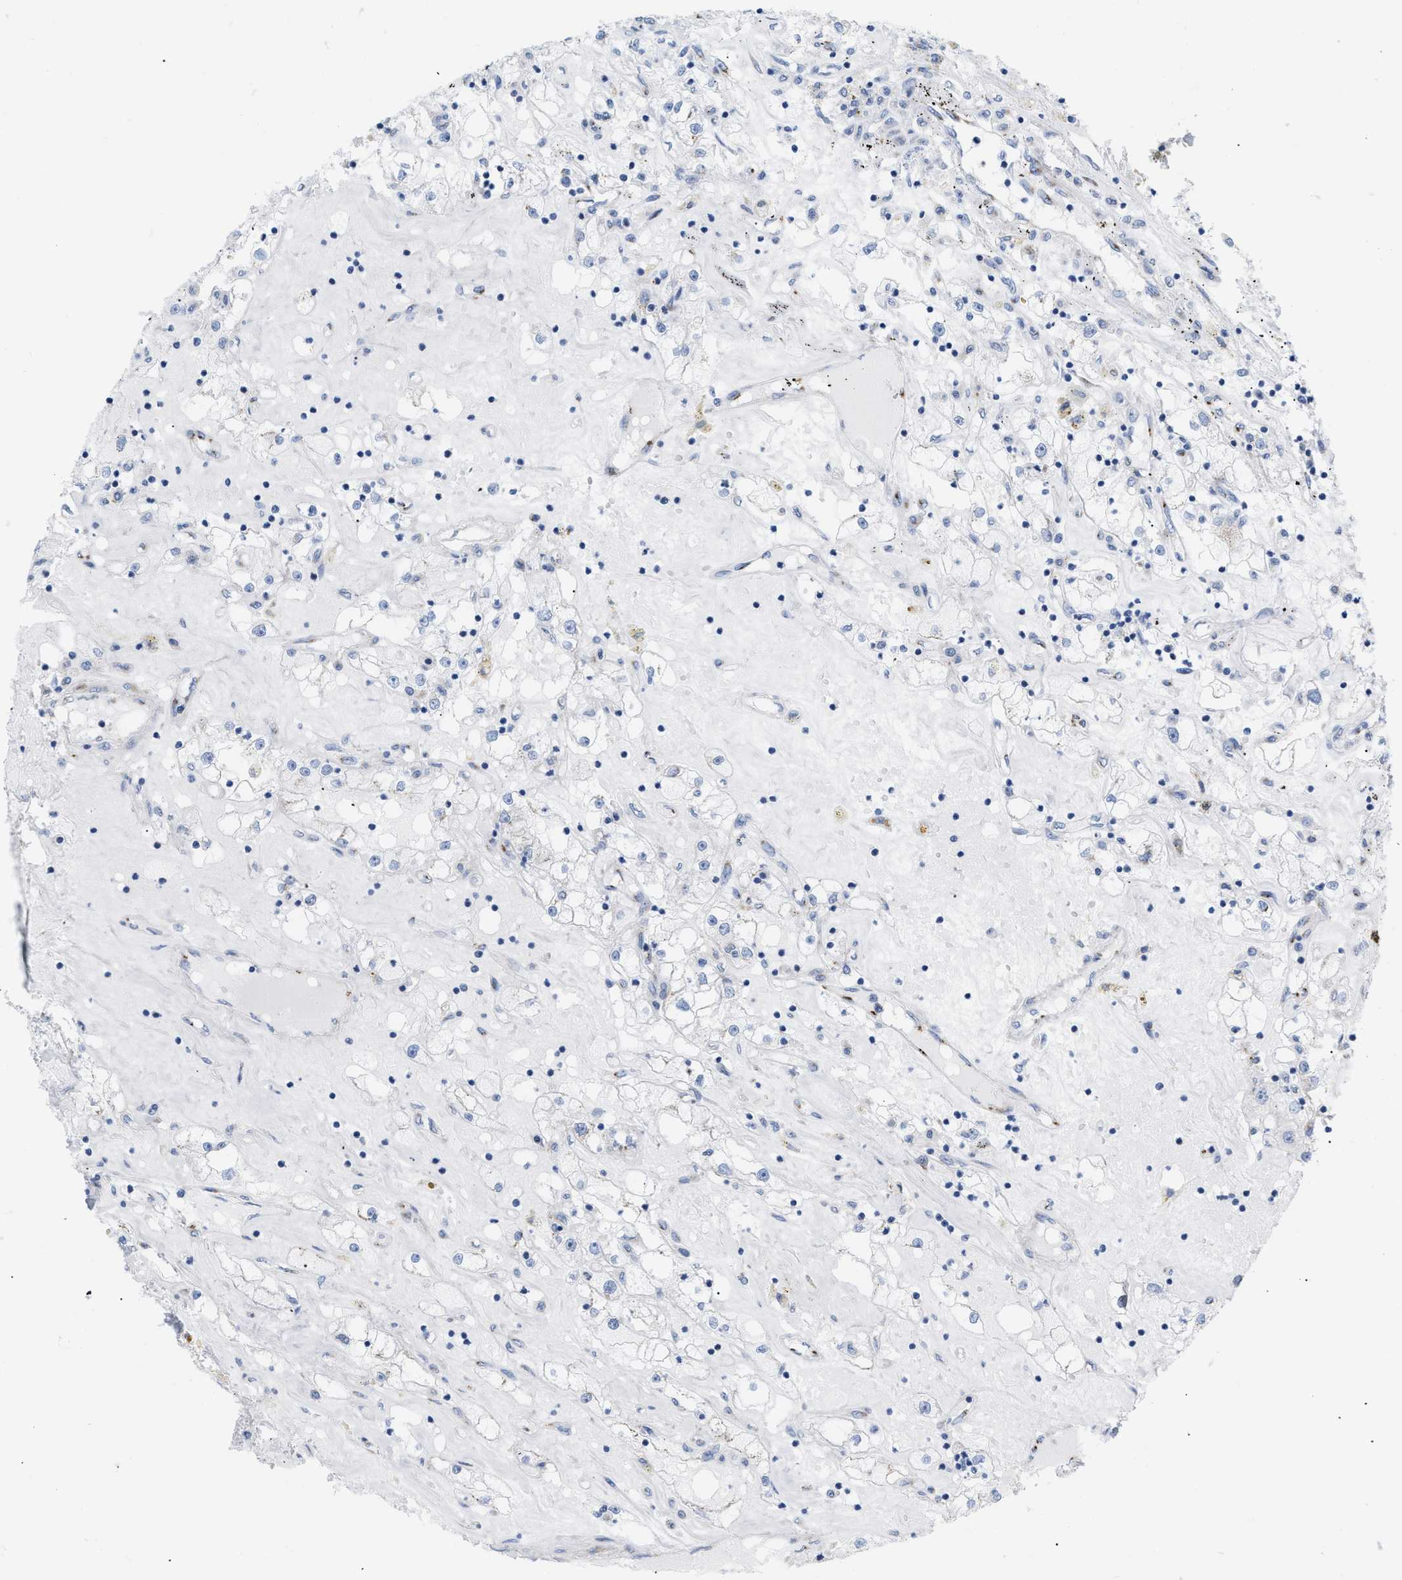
{"staining": {"intensity": "negative", "quantity": "none", "location": "none"}, "tissue": "renal cancer", "cell_type": "Tumor cells", "image_type": "cancer", "snomed": [{"axis": "morphology", "description": "Adenocarcinoma, NOS"}, {"axis": "topography", "description": "Kidney"}], "caption": "DAB (3,3'-diaminobenzidine) immunohistochemical staining of renal cancer (adenocarcinoma) reveals no significant staining in tumor cells.", "gene": "TMEM17", "patient": {"sex": "male", "age": 56}}